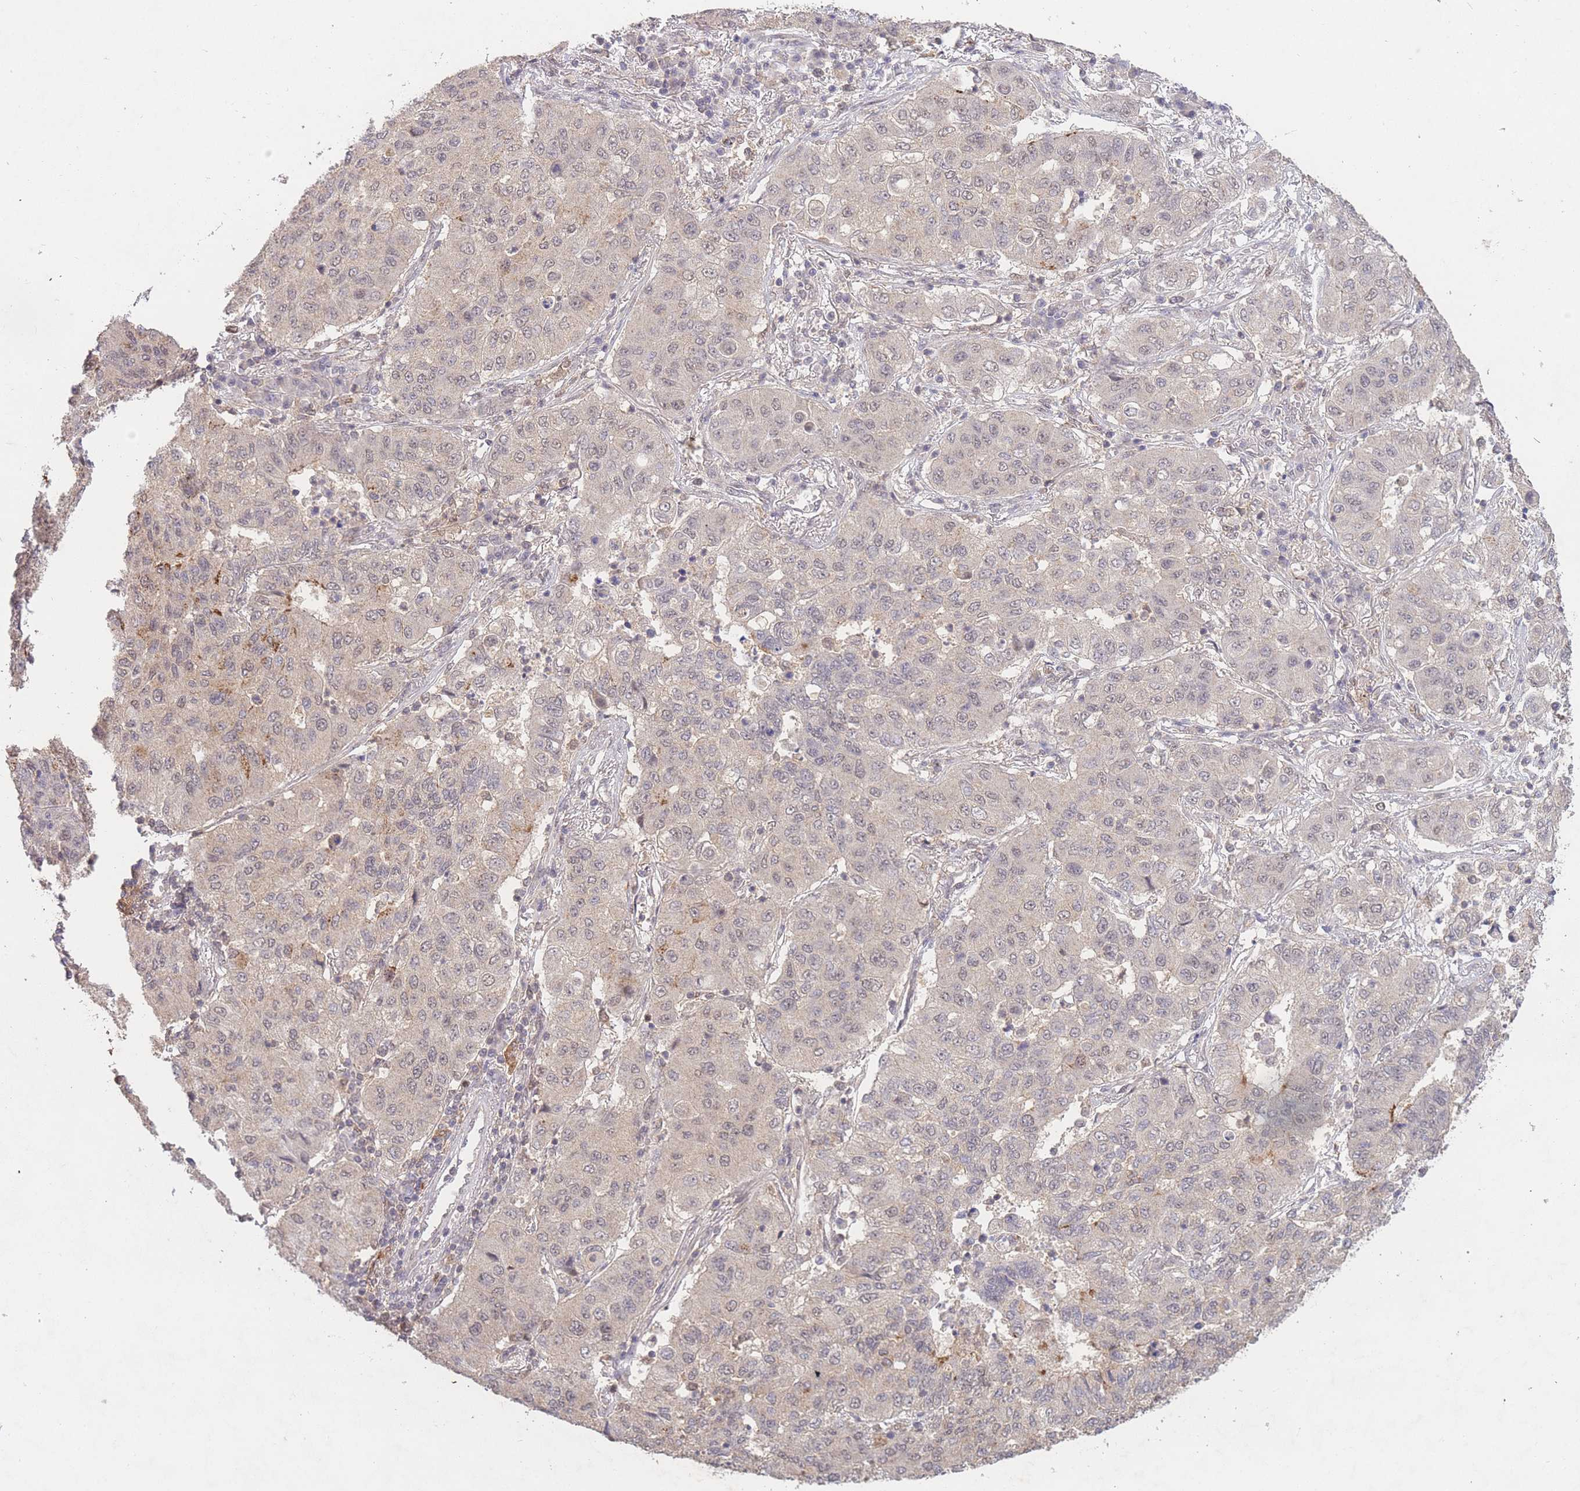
{"staining": {"intensity": "weak", "quantity": "<25%", "location": "nuclear"}, "tissue": "lung cancer", "cell_type": "Tumor cells", "image_type": "cancer", "snomed": [{"axis": "morphology", "description": "Squamous cell carcinoma, NOS"}, {"axis": "topography", "description": "Lung"}], "caption": "This is a photomicrograph of immunohistochemistry staining of lung cancer (squamous cell carcinoma), which shows no expression in tumor cells. (Brightfield microscopy of DAB immunohistochemistry (IHC) at high magnification).", "gene": "RNF144B", "patient": {"sex": "male", "age": 74}}